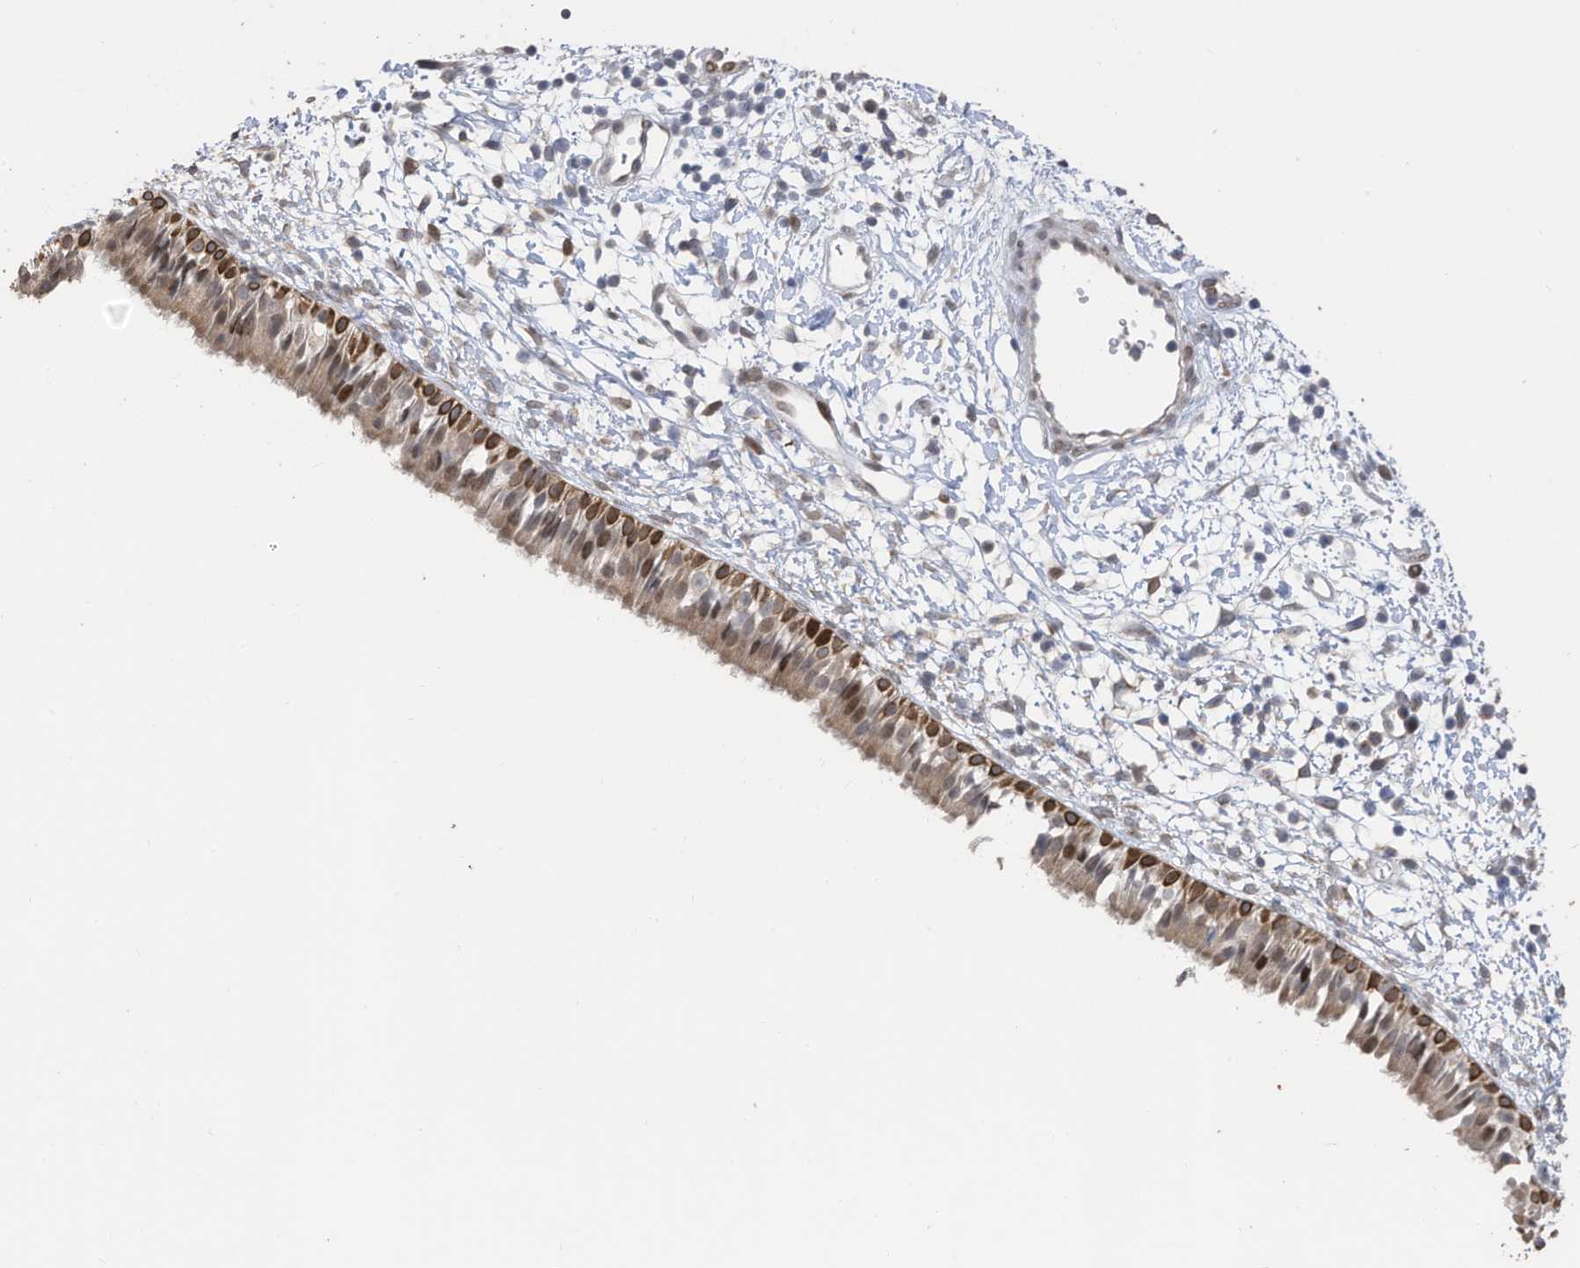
{"staining": {"intensity": "moderate", "quantity": "25%-75%", "location": "cytoplasmic/membranous"}, "tissue": "nasopharynx", "cell_type": "Respiratory epithelial cells", "image_type": "normal", "snomed": [{"axis": "morphology", "description": "Normal tissue, NOS"}, {"axis": "topography", "description": "Nasopharynx"}], "caption": "DAB (3,3'-diaminobenzidine) immunohistochemical staining of unremarkable human nasopharynx demonstrates moderate cytoplasmic/membranous protein expression in about 25%-75% of respiratory epithelial cells.", "gene": "RABL3", "patient": {"sex": "male", "age": 22}}